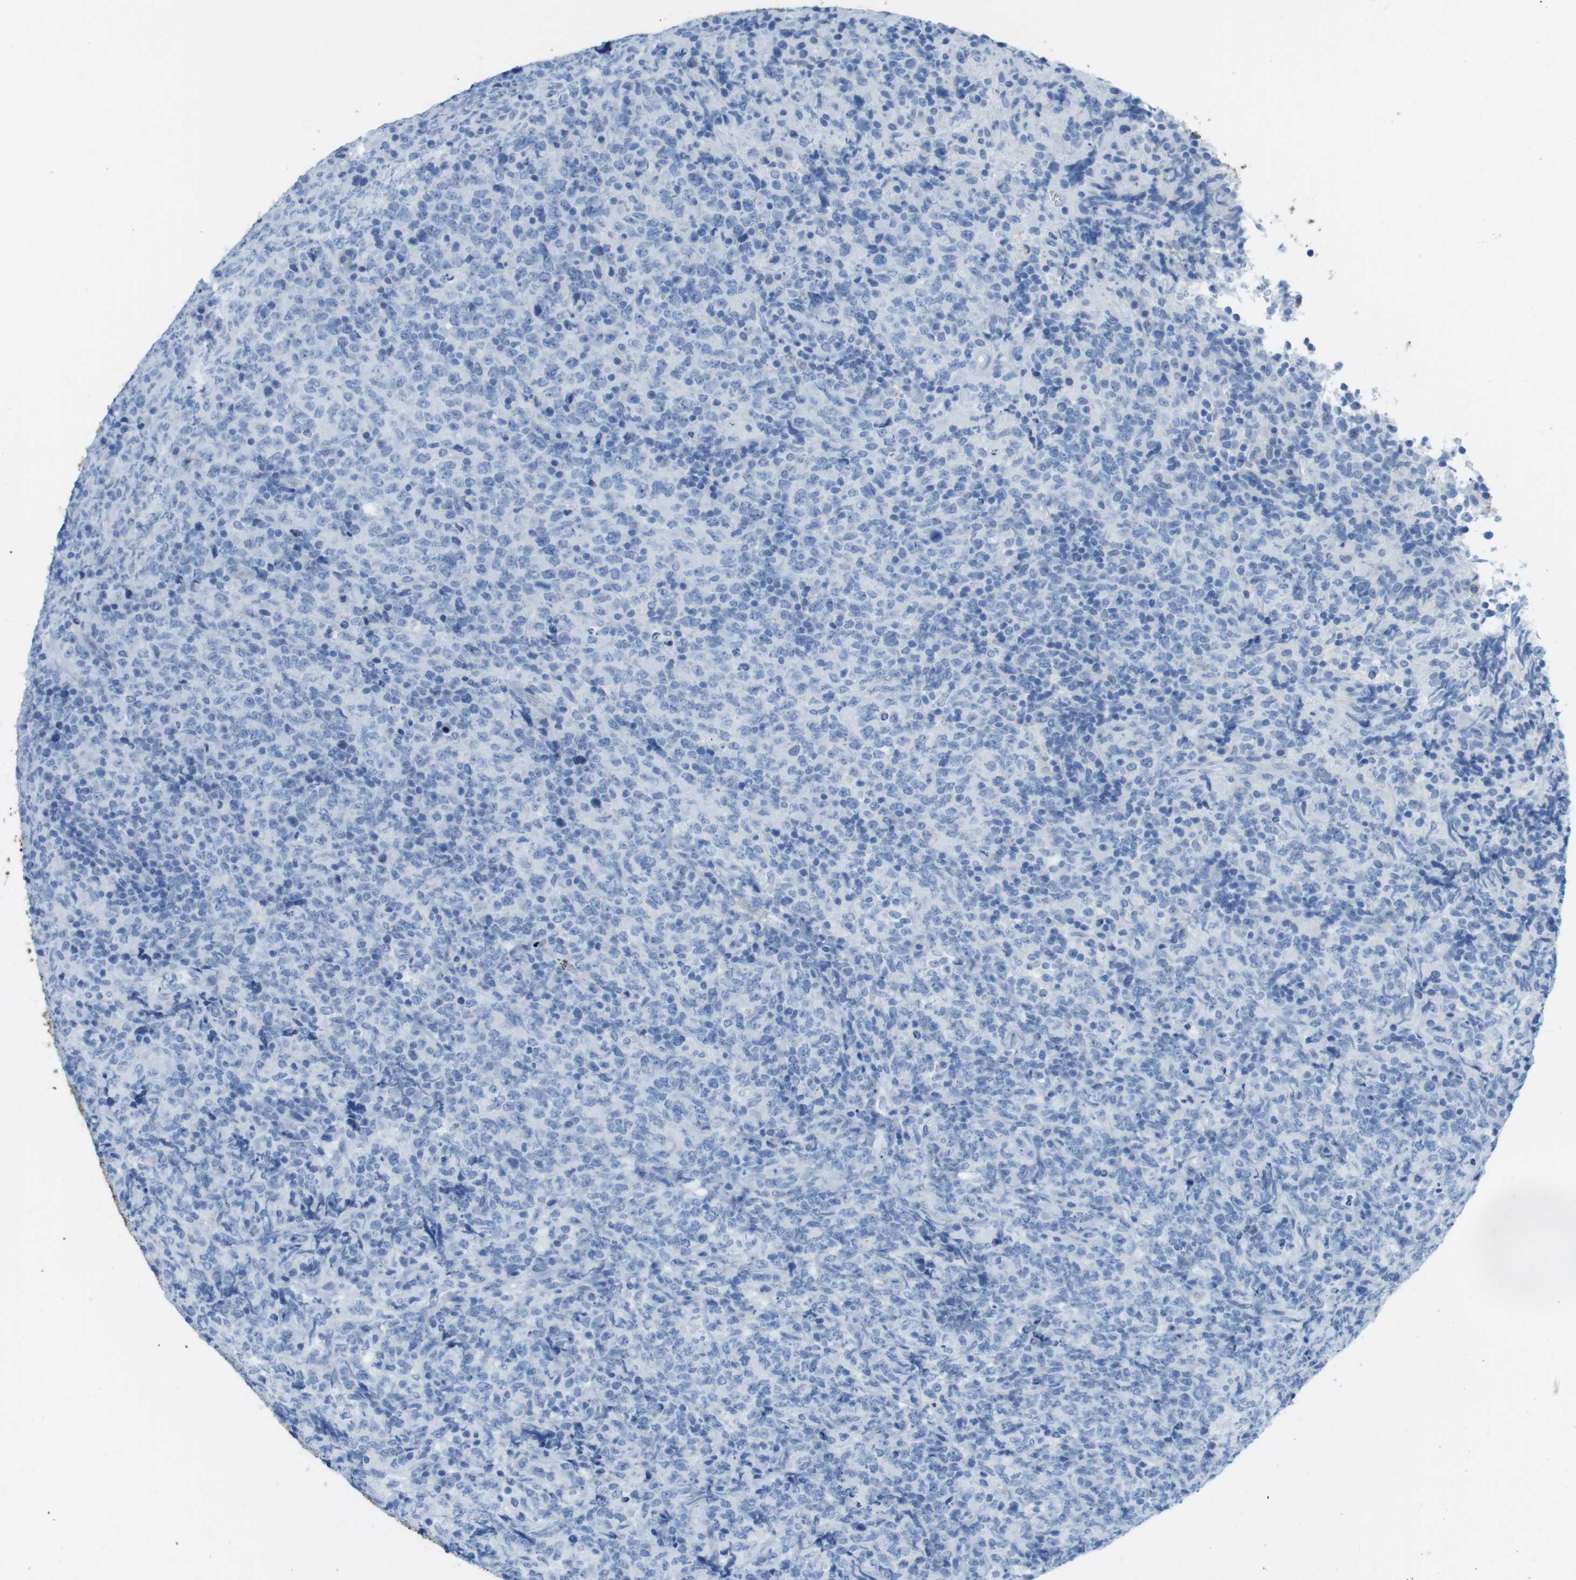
{"staining": {"intensity": "negative", "quantity": "none", "location": "none"}, "tissue": "lymphoma", "cell_type": "Tumor cells", "image_type": "cancer", "snomed": [{"axis": "morphology", "description": "Malignant lymphoma, non-Hodgkin's type, High grade"}, {"axis": "topography", "description": "Tonsil"}], "caption": "The image shows no staining of tumor cells in high-grade malignant lymphoma, non-Hodgkin's type. The staining is performed using DAB (3,3'-diaminobenzidine) brown chromogen with nuclei counter-stained in using hematoxylin.", "gene": "GAP43", "patient": {"sex": "female", "age": 36}}